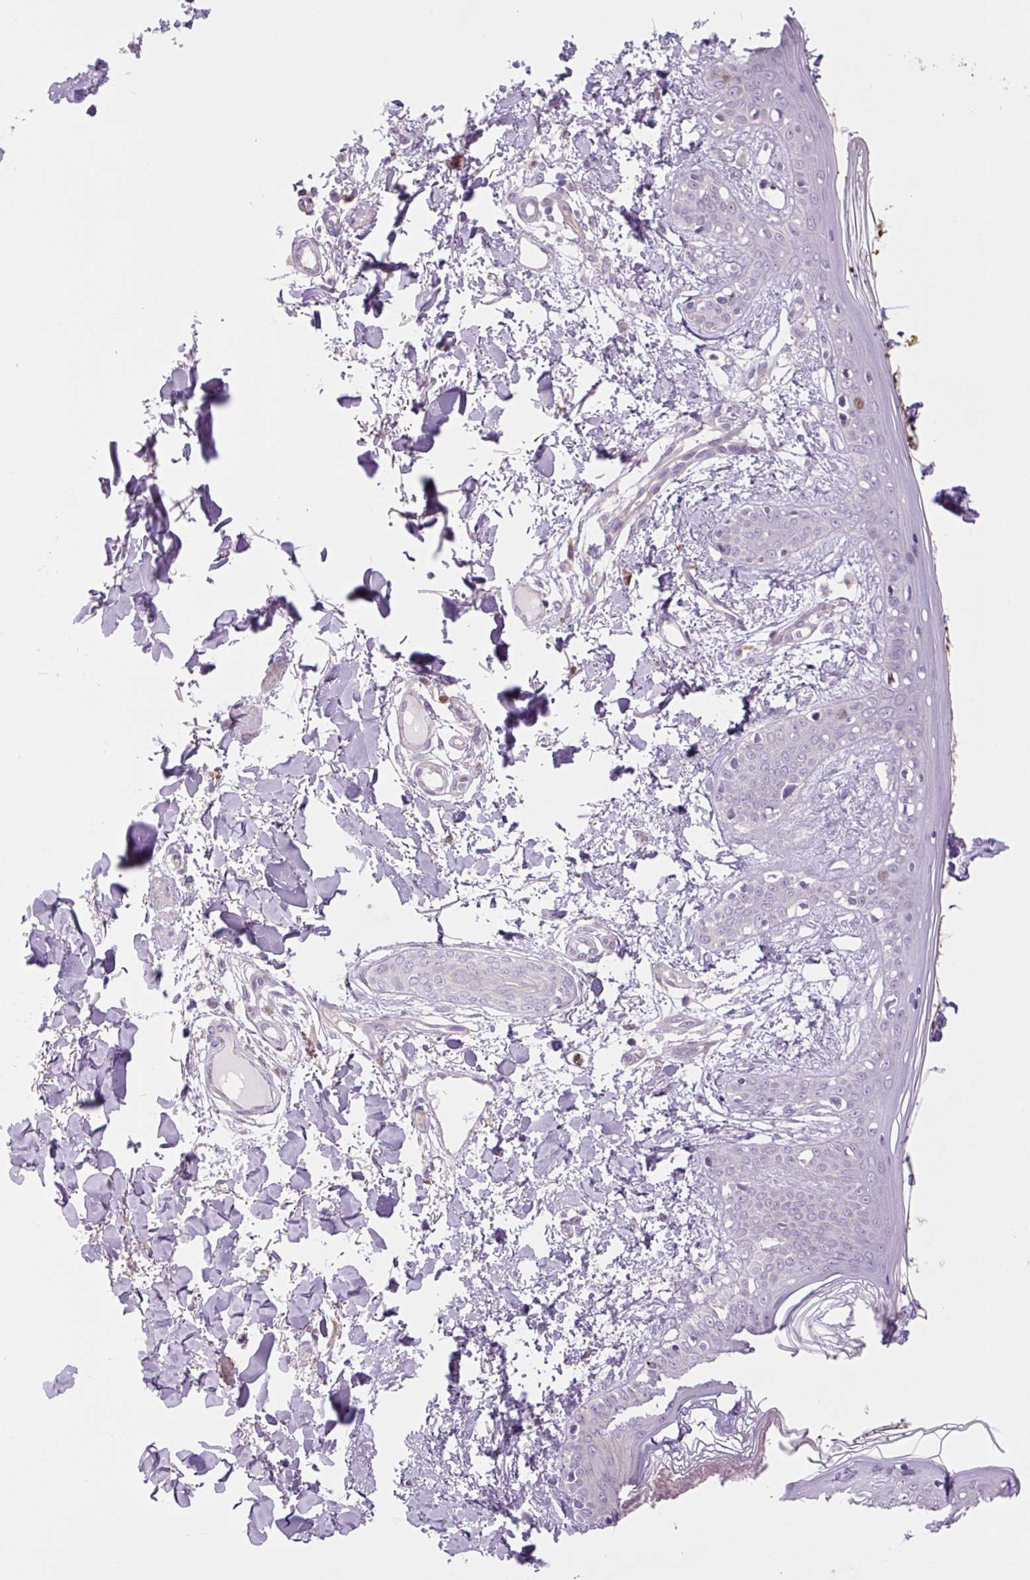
{"staining": {"intensity": "negative", "quantity": "none", "location": "none"}, "tissue": "skin", "cell_type": "Fibroblasts", "image_type": "normal", "snomed": [{"axis": "morphology", "description": "Normal tissue, NOS"}, {"axis": "topography", "description": "Skin"}], "caption": "This is a micrograph of immunohistochemistry (IHC) staining of unremarkable skin, which shows no staining in fibroblasts. (Stains: DAB (3,3'-diaminobenzidine) immunohistochemistry (IHC) with hematoxylin counter stain, Microscopy: brightfield microscopy at high magnification).", "gene": "KIFC1", "patient": {"sex": "female", "age": 34}}